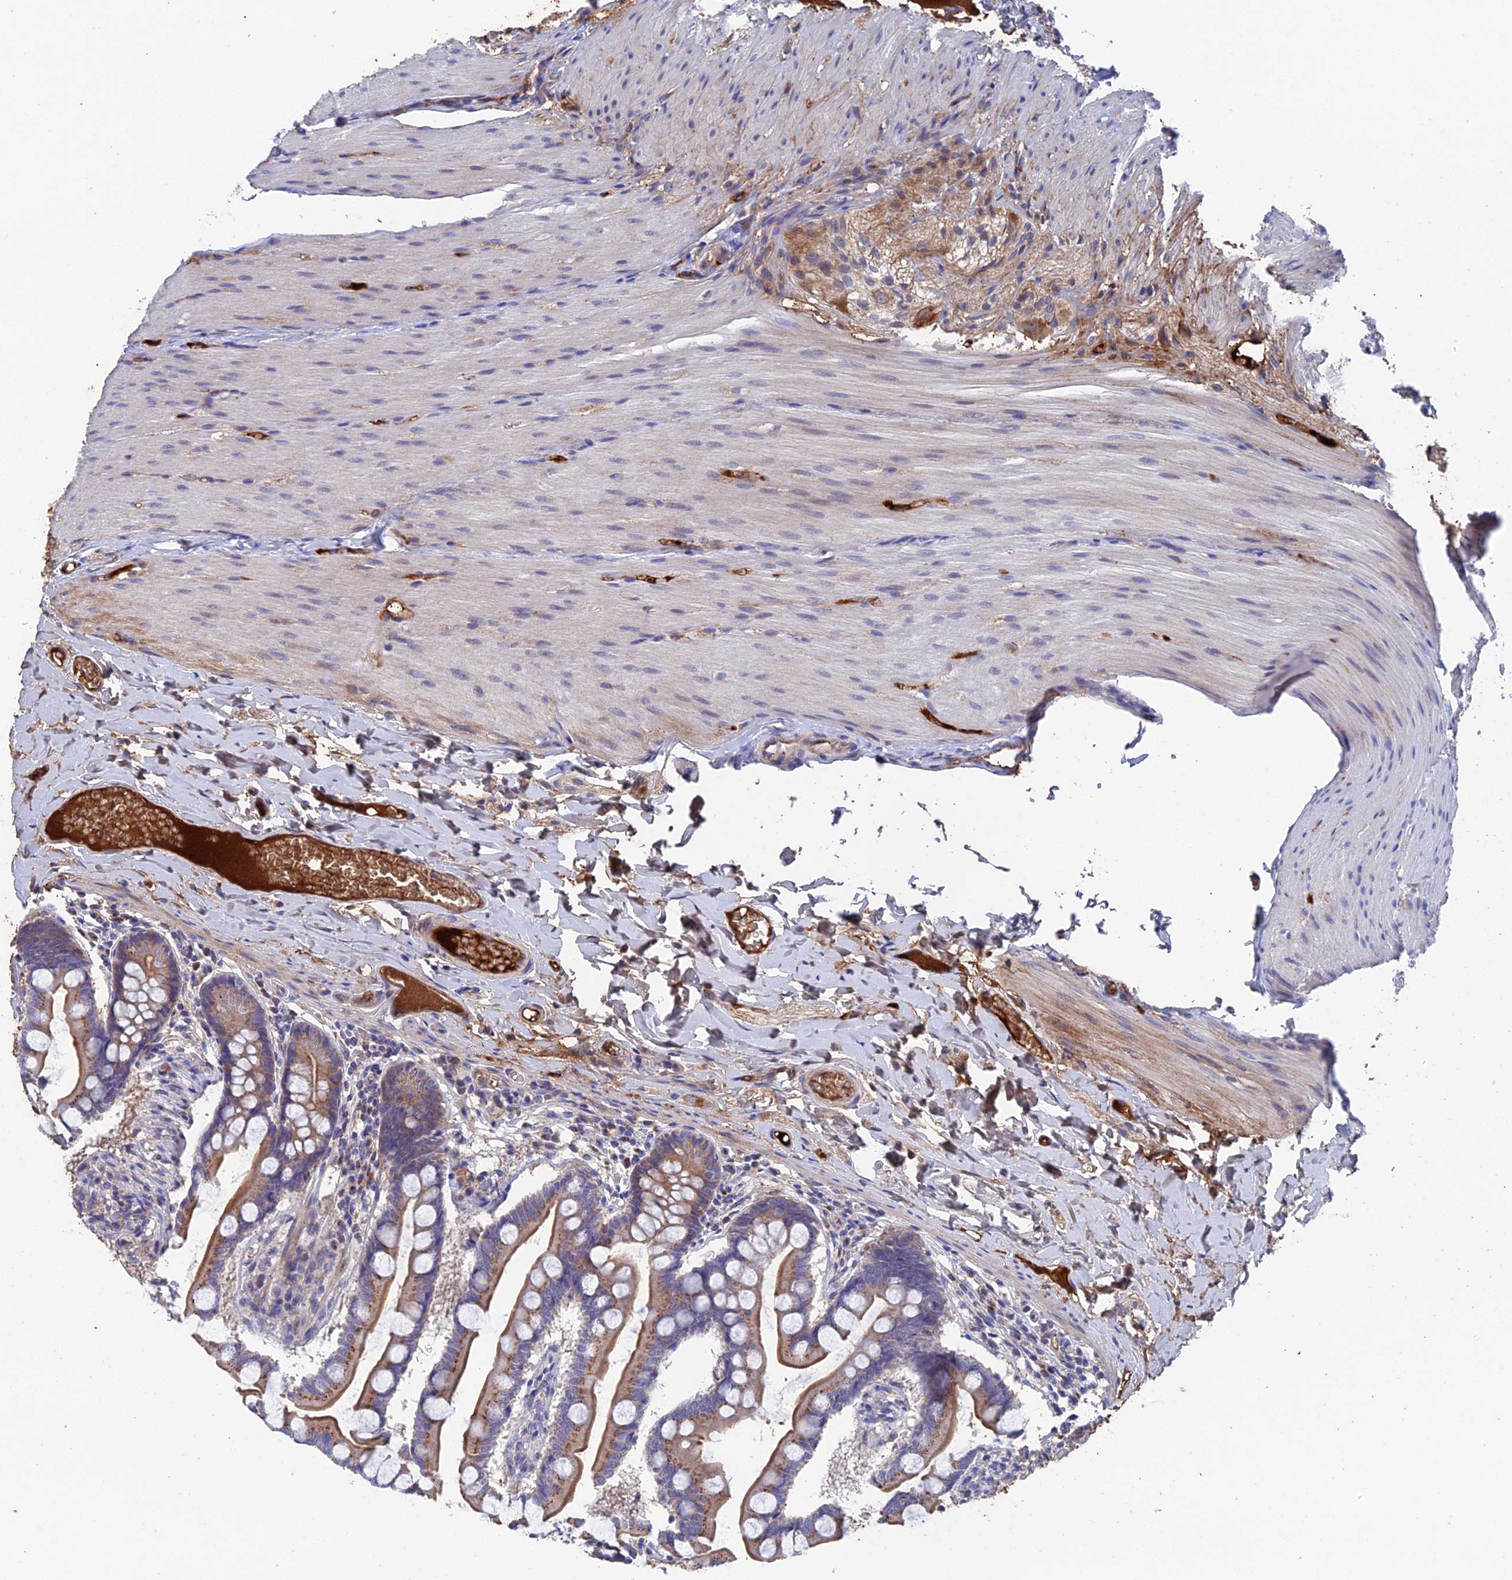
{"staining": {"intensity": "moderate", "quantity": ">75%", "location": "cytoplasmic/membranous"}, "tissue": "small intestine", "cell_type": "Glandular cells", "image_type": "normal", "snomed": [{"axis": "morphology", "description": "Normal tissue, NOS"}, {"axis": "topography", "description": "Small intestine"}], "caption": "Immunohistochemical staining of benign human small intestine exhibits medium levels of moderate cytoplasmic/membranous positivity in approximately >75% of glandular cells. (DAB (3,3'-diaminobenzidine) = brown stain, brightfield microscopy at high magnification).", "gene": "HPF1", "patient": {"sex": "male", "age": 41}}